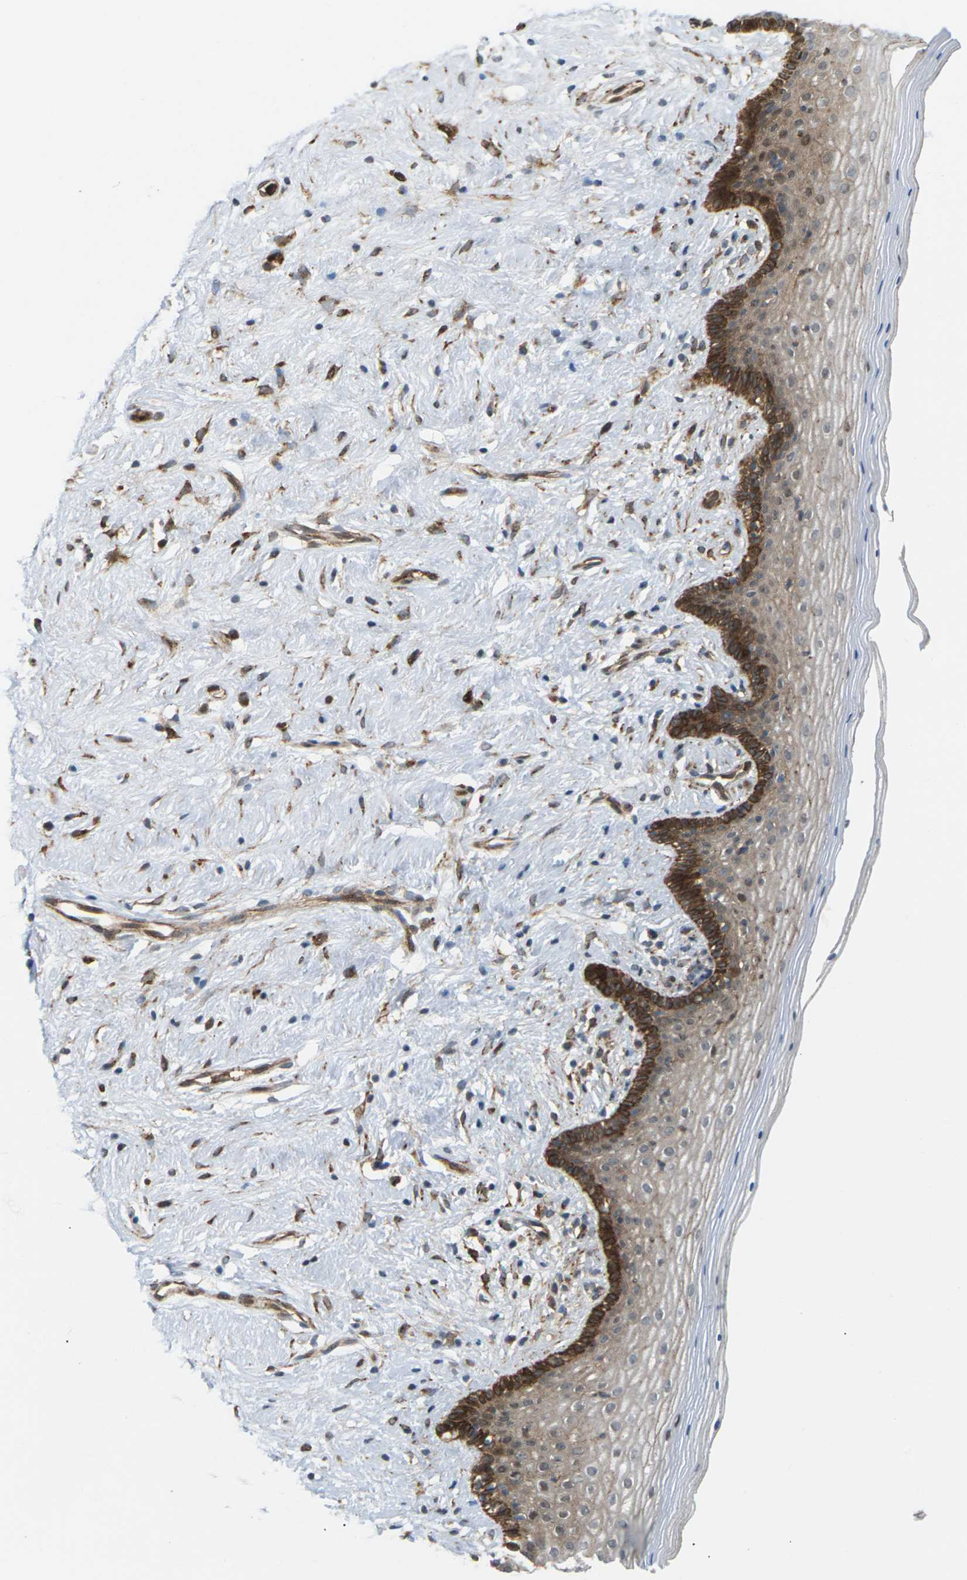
{"staining": {"intensity": "strong", "quantity": "25%-75%", "location": "cytoplasmic/membranous"}, "tissue": "vagina", "cell_type": "Squamous epithelial cells", "image_type": "normal", "snomed": [{"axis": "morphology", "description": "Normal tissue, NOS"}, {"axis": "topography", "description": "Vagina"}], "caption": "This is a micrograph of immunohistochemistry (IHC) staining of normal vagina, which shows strong positivity in the cytoplasmic/membranous of squamous epithelial cells.", "gene": "ROBO1", "patient": {"sex": "female", "age": 44}}